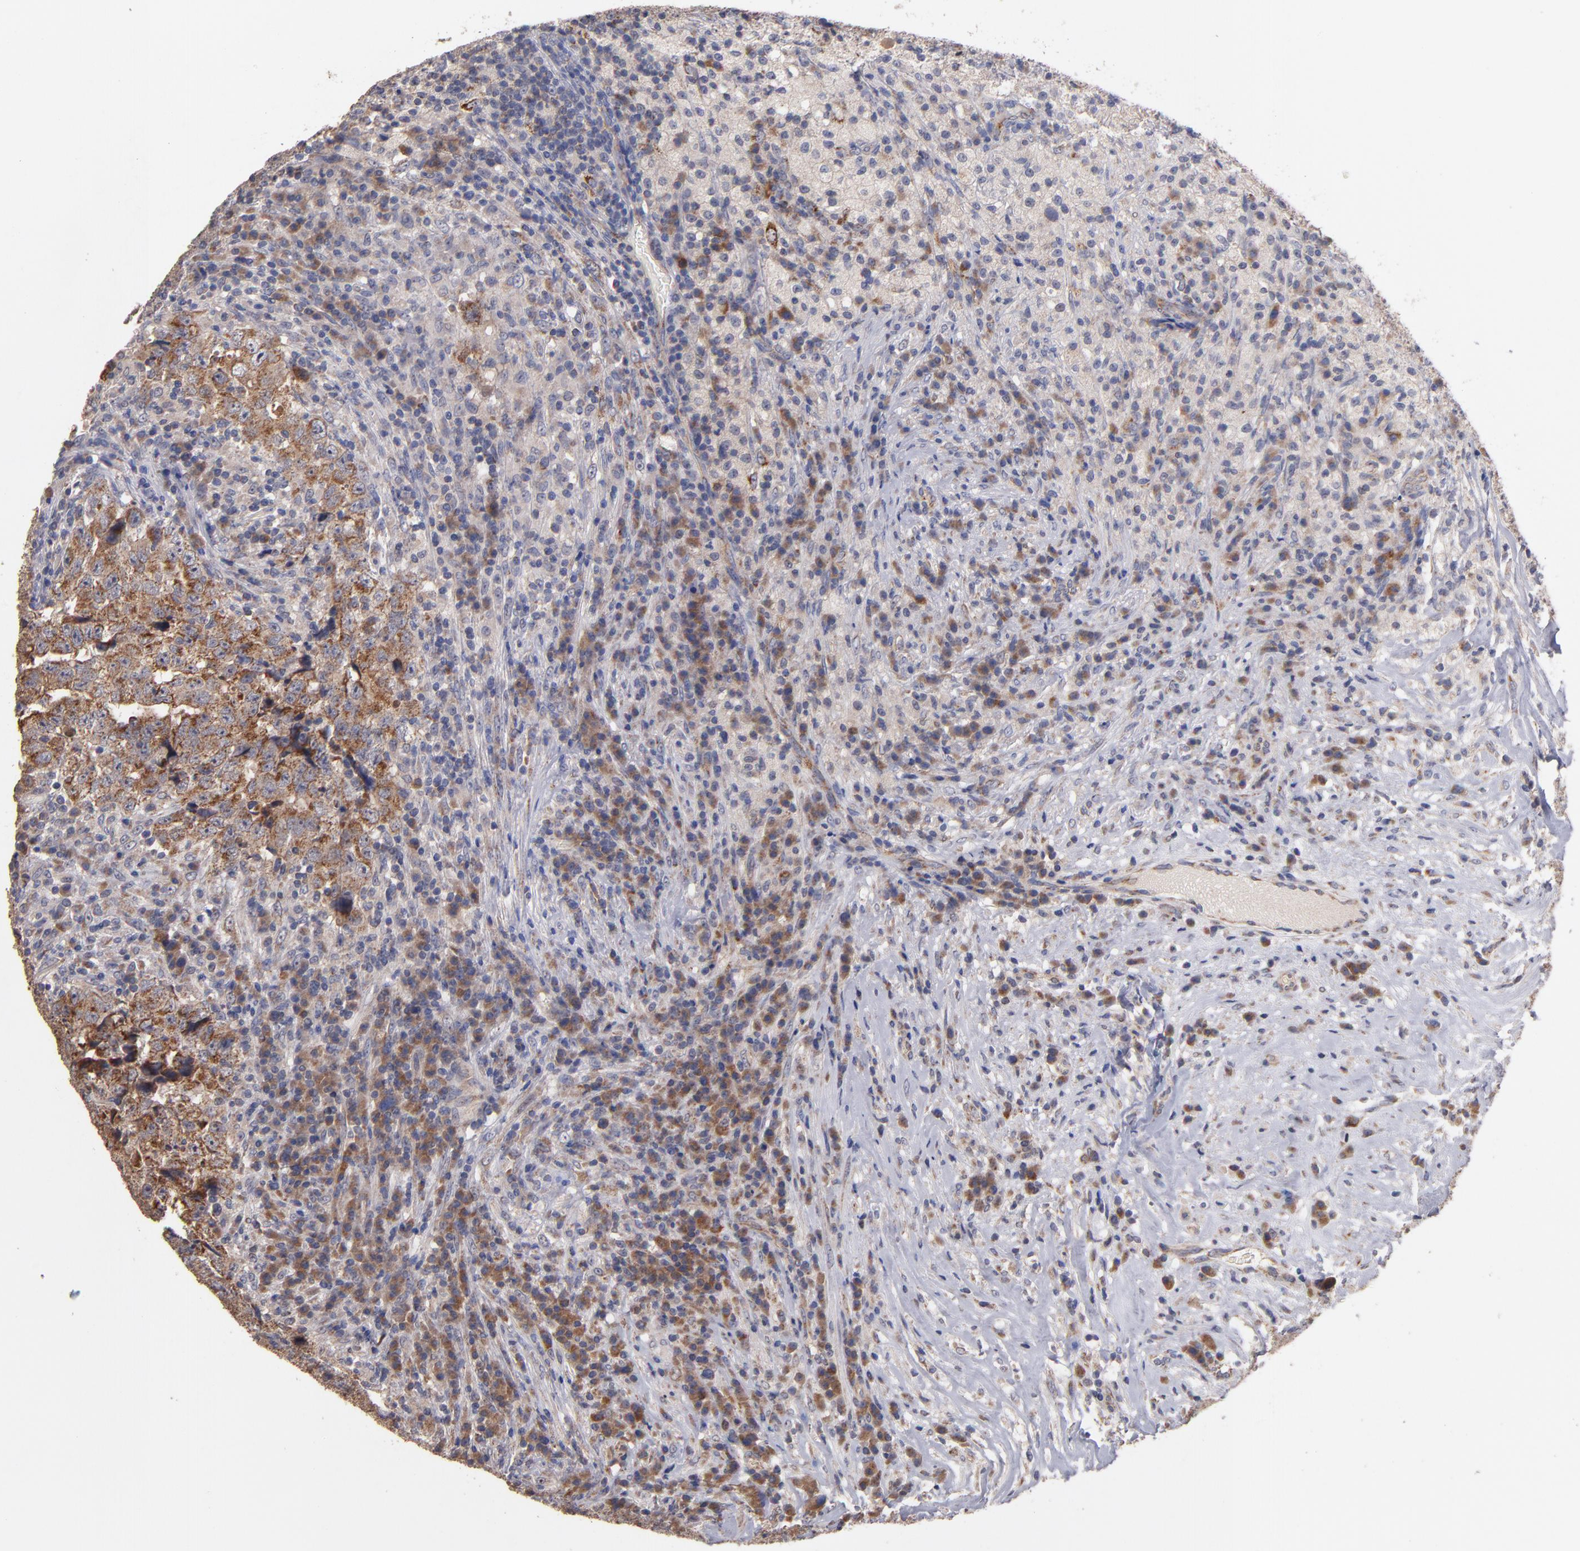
{"staining": {"intensity": "moderate", "quantity": ">75%", "location": "cytoplasmic/membranous"}, "tissue": "testis cancer", "cell_type": "Tumor cells", "image_type": "cancer", "snomed": [{"axis": "morphology", "description": "Necrosis, NOS"}, {"axis": "morphology", "description": "Carcinoma, Embryonal, NOS"}, {"axis": "topography", "description": "Testis"}], "caption": "Human testis cancer stained for a protein (brown) reveals moderate cytoplasmic/membranous positive positivity in about >75% of tumor cells.", "gene": "DIABLO", "patient": {"sex": "male", "age": 19}}